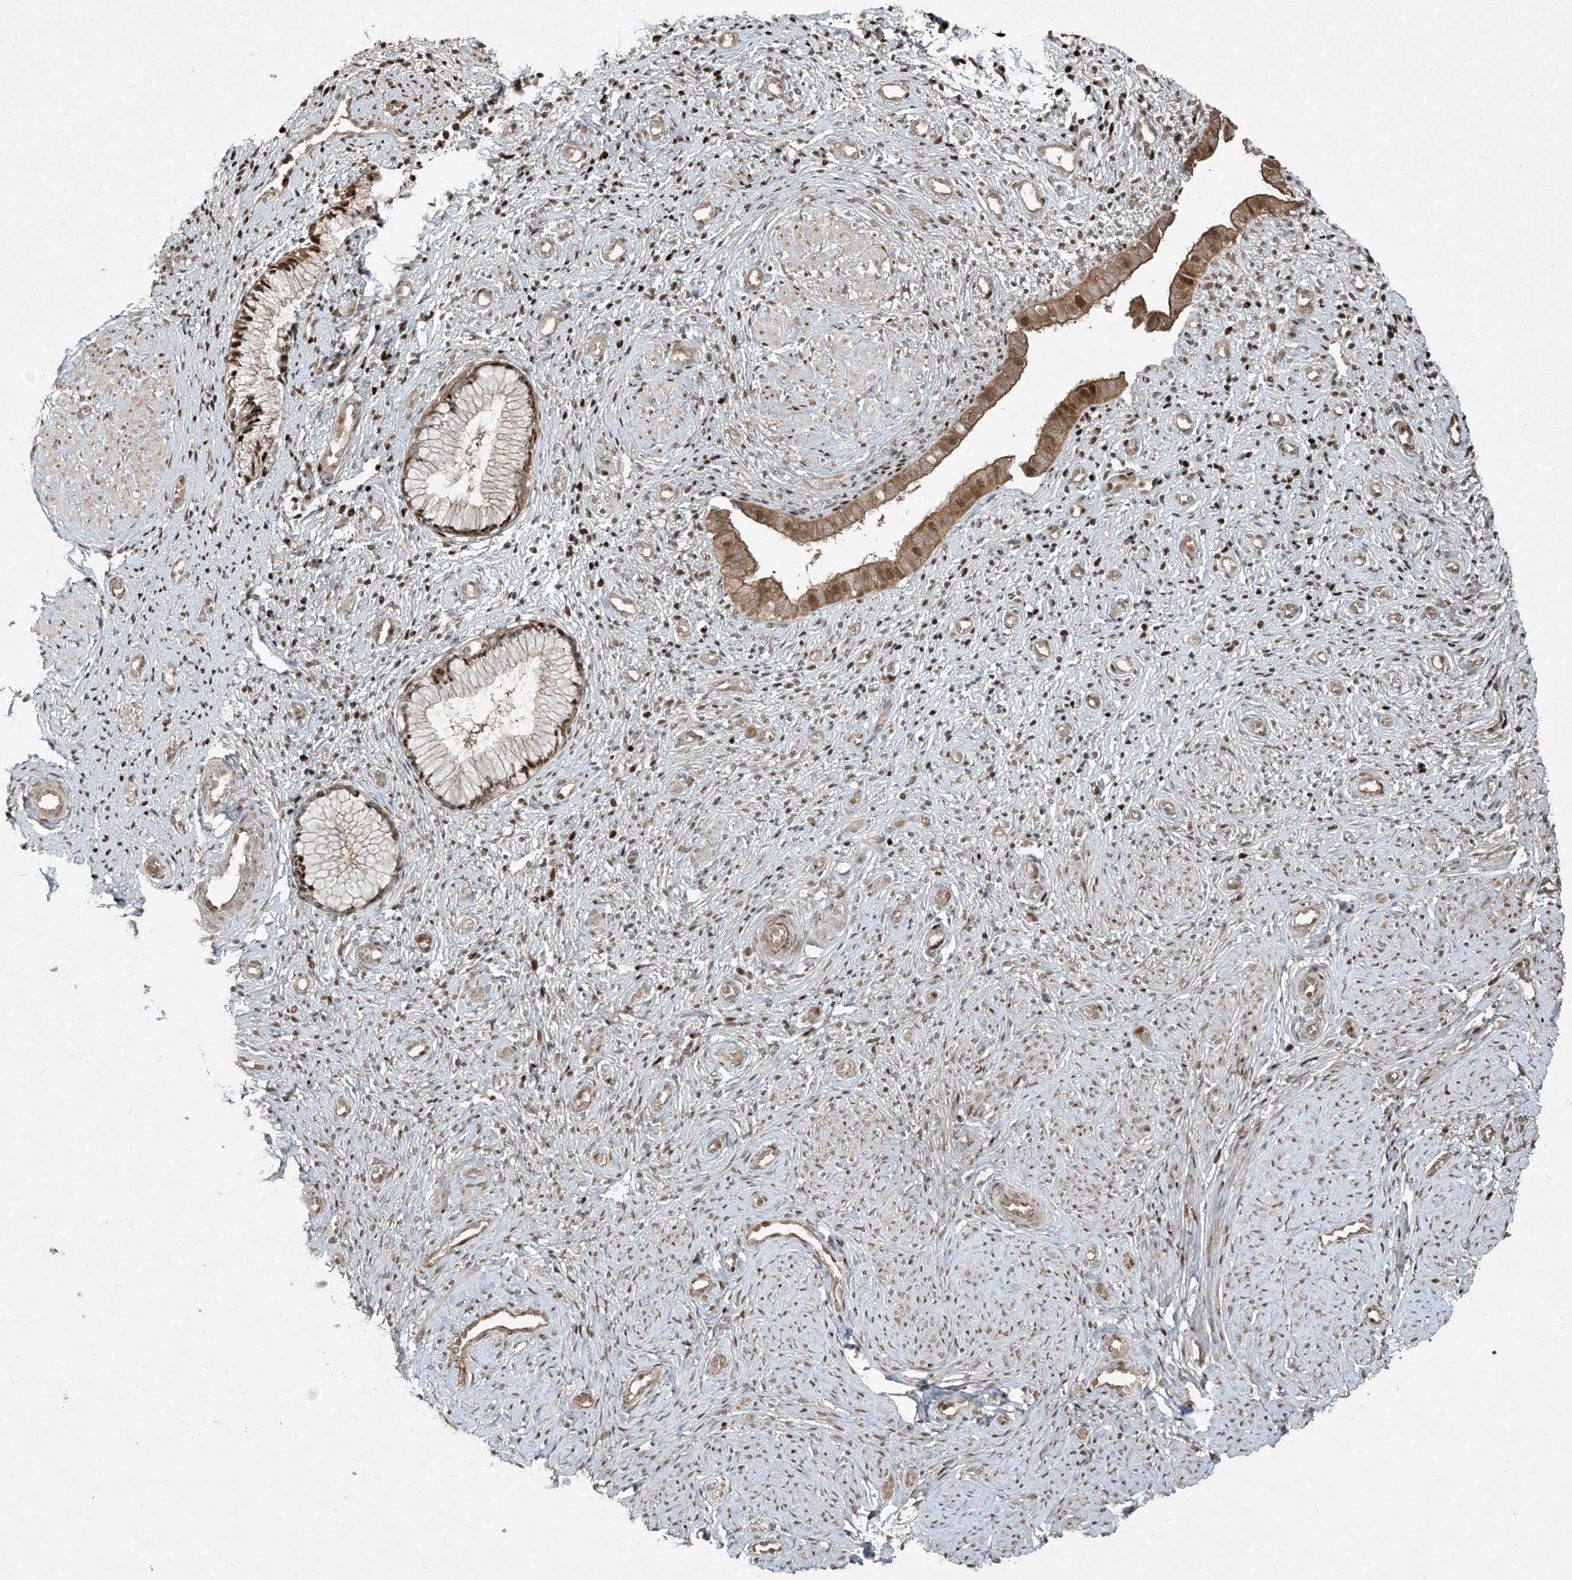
{"staining": {"intensity": "moderate", "quantity": ">75%", "location": "cytoplasmic/membranous,nuclear"}, "tissue": "cervix", "cell_type": "Glandular cells", "image_type": "normal", "snomed": [{"axis": "morphology", "description": "Normal tissue, NOS"}, {"axis": "topography", "description": "Cervix"}], "caption": "Immunohistochemical staining of unremarkable cervix demonstrates >75% levels of moderate cytoplasmic/membranous,nuclear protein positivity in about >75% of glandular cells.", "gene": "TTC22", "patient": {"sex": "female", "age": 27}}